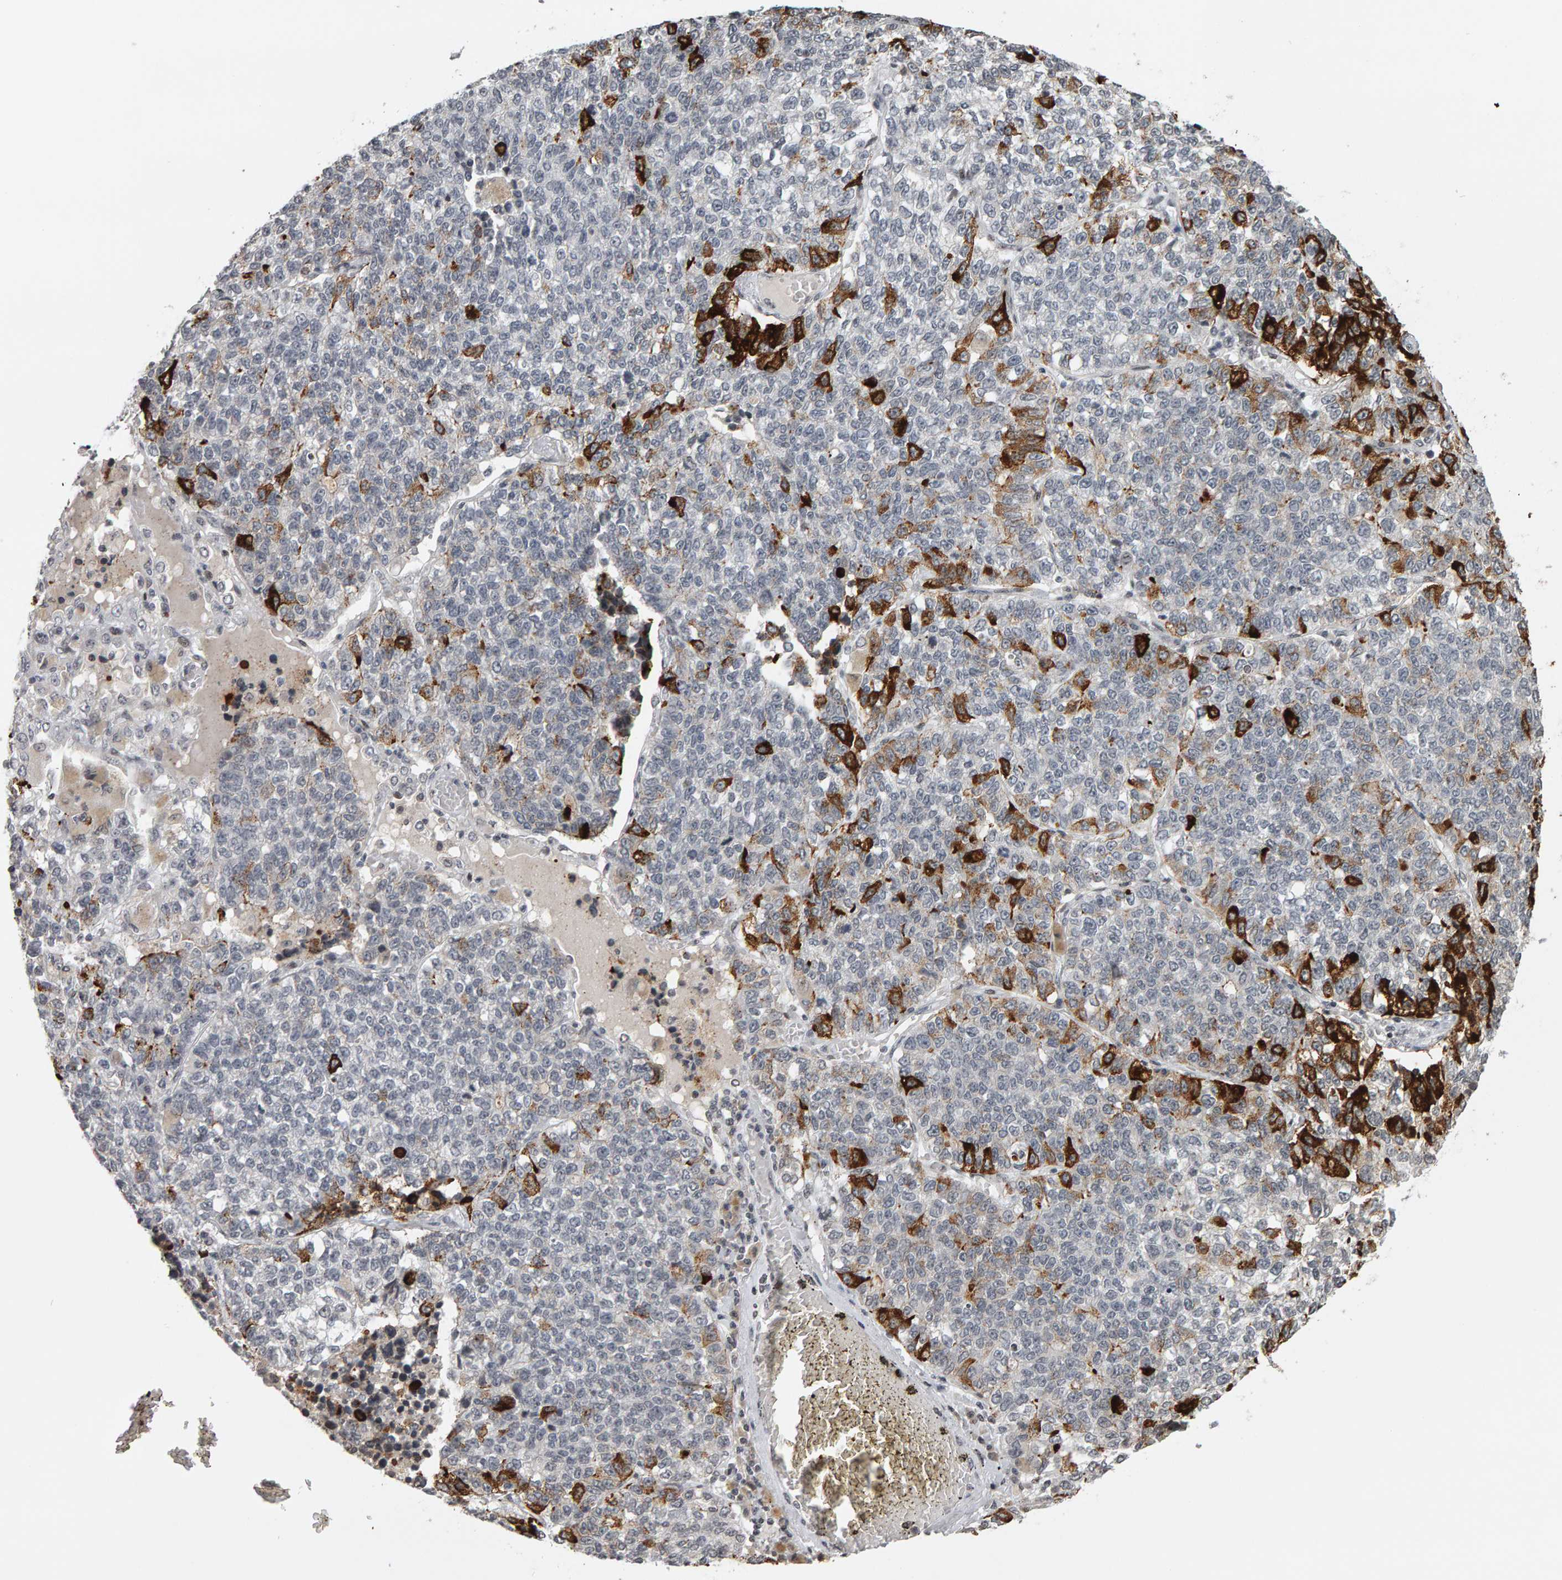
{"staining": {"intensity": "strong", "quantity": "<25%", "location": "cytoplasmic/membranous"}, "tissue": "lung cancer", "cell_type": "Tumor cells", "image_type": "cancer", "snomed": [{"axis": "morphology", "description": "Adenocarcinoma, NOS"}, {"axis": "topography", "description": "Lung"}], "caption": "Lung adenocarcinoma was stained to show a protein in brown. There is medium levels of strong cytoplasmic/membranous staining in about <25% of tumor cells. The staining is performed using DAB (3,3'-diaminobenzidine) brown chromogen to label protein expression. The nuclei are counter-stained blue using hematoxylin.", "gene": "TRAM1", "patient": {"sex": "male", "age": 49}}